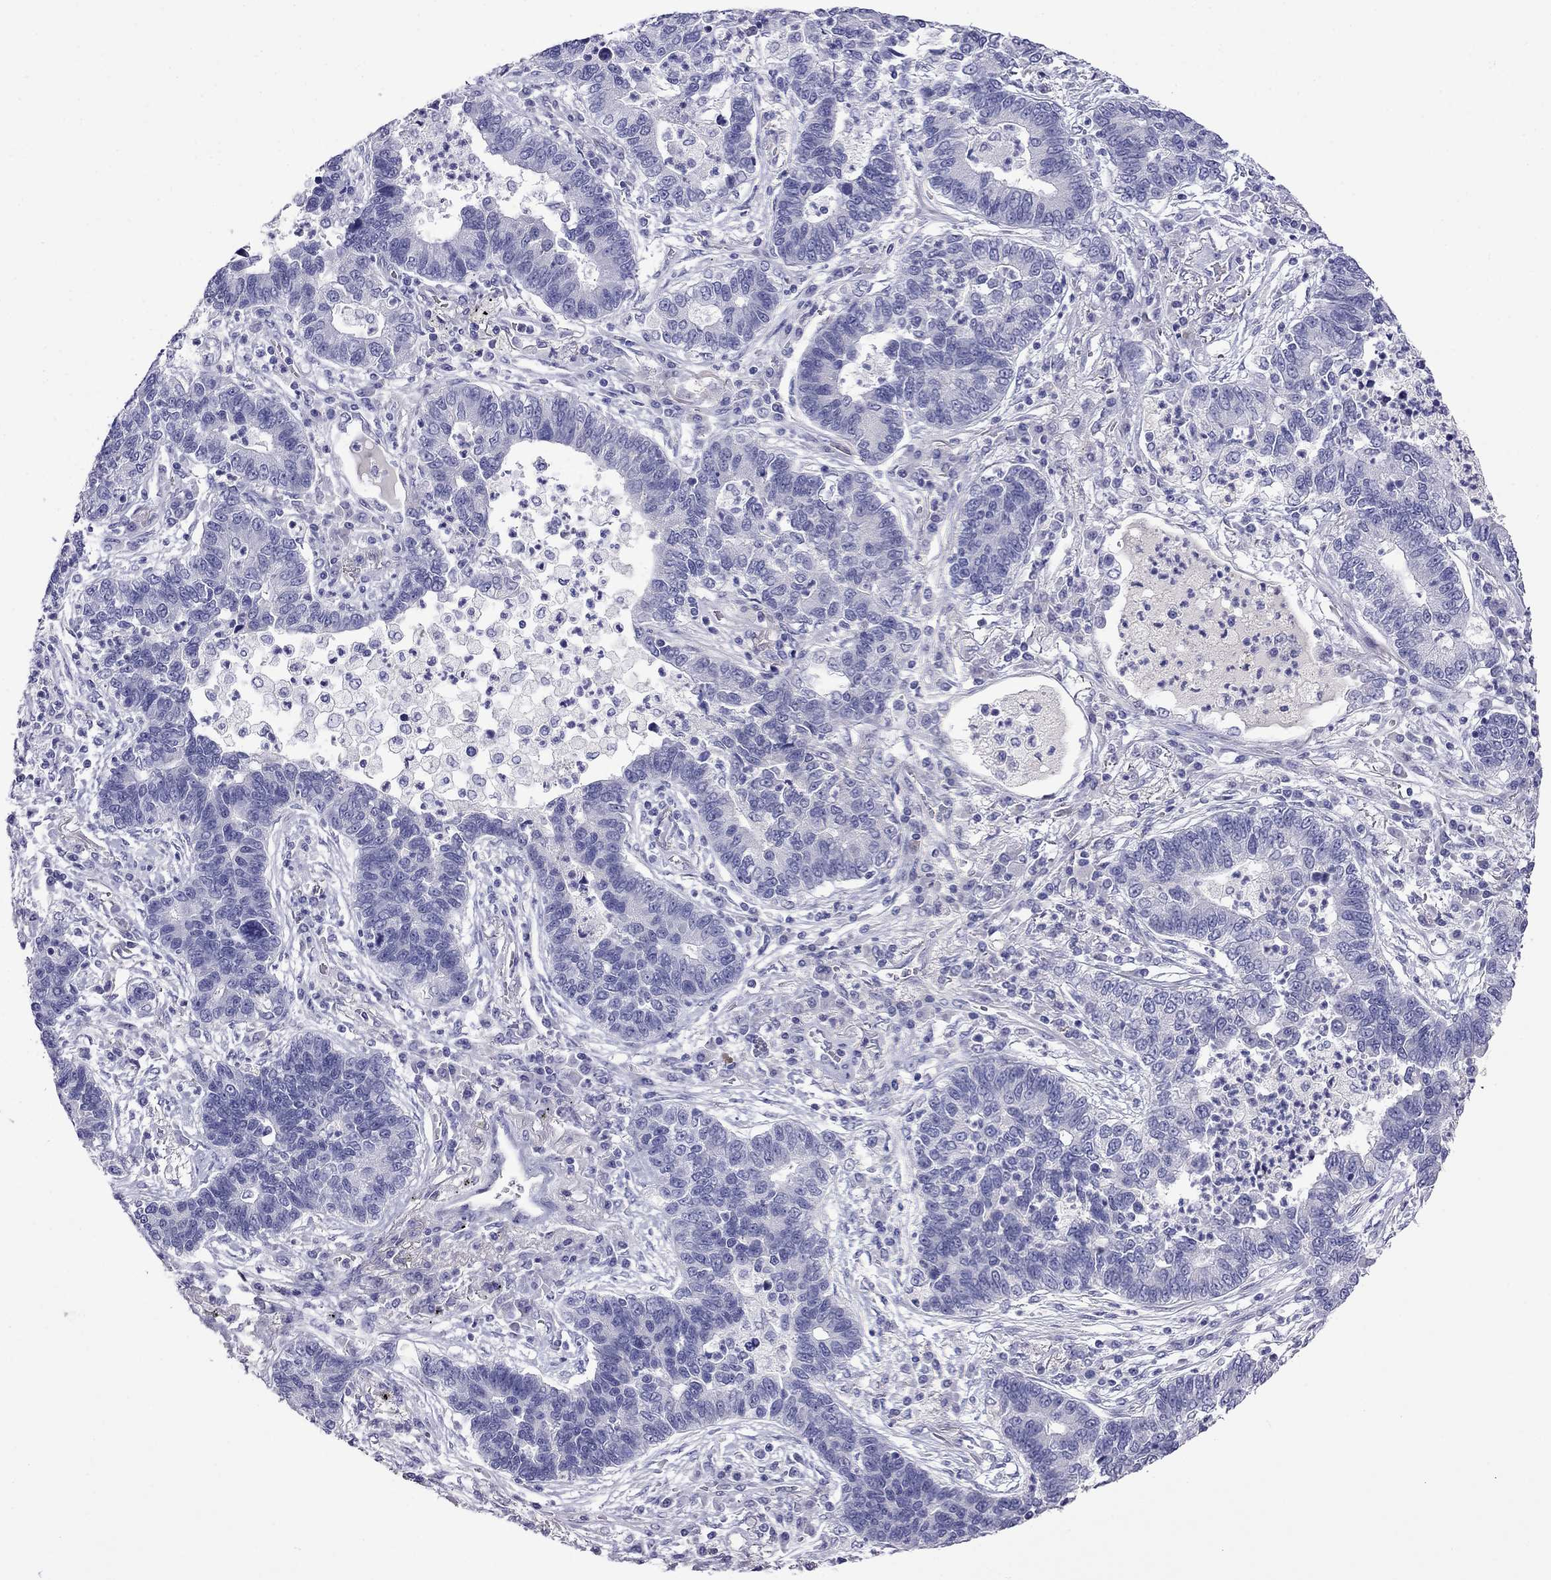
{"staining": {"intensity": "negative", "quantity": "none", "location": "none"}, "tissue": "lung cancer", "cell_type": "Tumor cells", "image_type": "cancer", "snomed": [{"axis": "morphology", "description": "Adenocarcinoma, NOS"}, {"axis": "topography", "description": "Lung"}], "caption": "Tumor cells show no significant protein expression in lung cancer. (DAB immunohistochemistry visualized using brightfield microscopy, high magnification).", "gene": "MYO15A", "patient": {"sex": "female", "age": 57}}